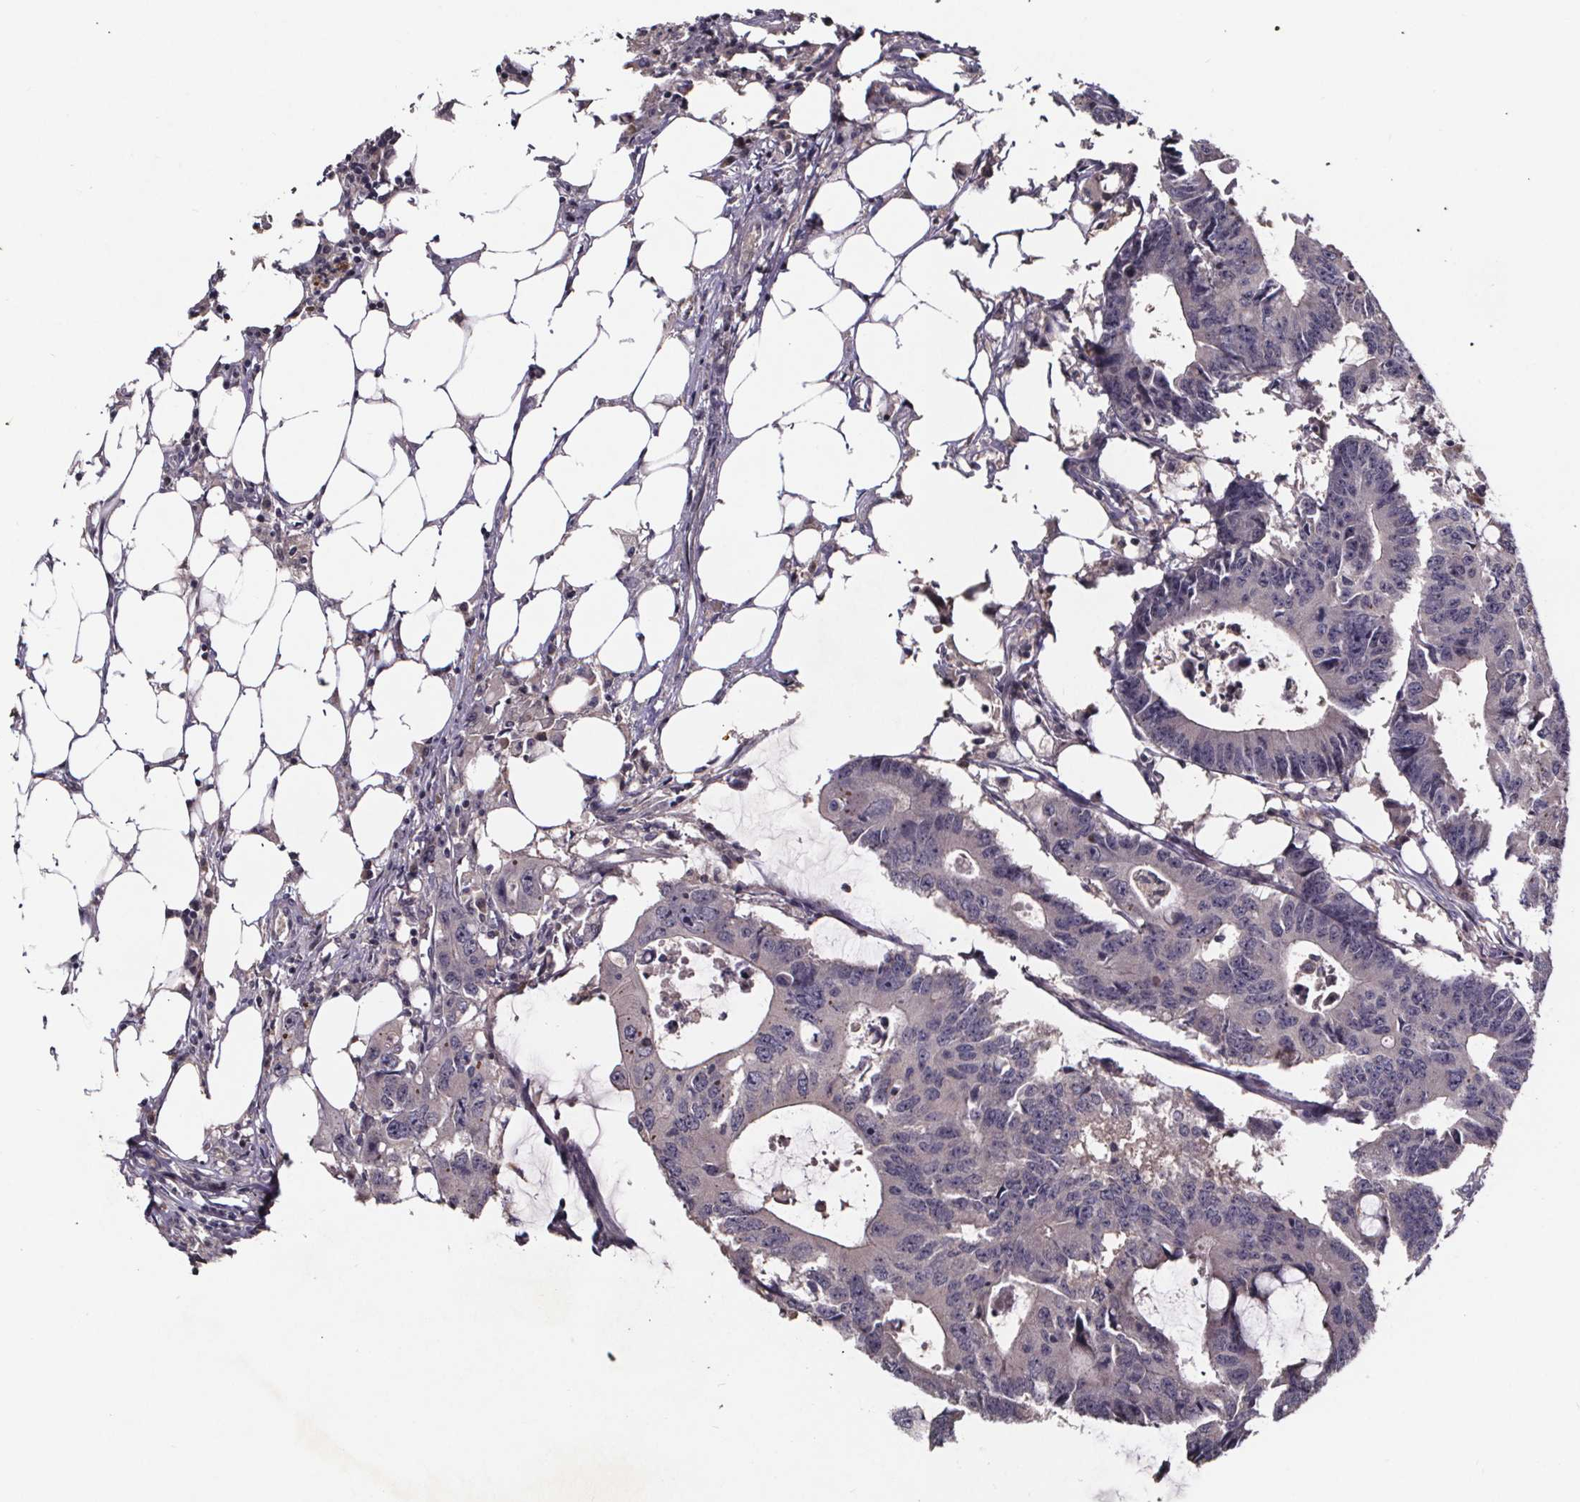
{"staining": {"intensity": "negative", "quantity": "none", "location": "none"}, "tissue": "colorectal cancer", "cell_type": "Tumor cells", "image_type": "cancer", "snomed": [{"axis": "morphology", "description": "Adenocarcinoma, NOS"}, {"axis": "topography", "description": "Colon"}], "caption": "Protein analysis of adenocarcinoma (colorectal) displays no significant expression in tumor cells. Nuclei are stained in blue.", "gene": "SMIM1", "patient": {"sex": "male", "age": 71}}